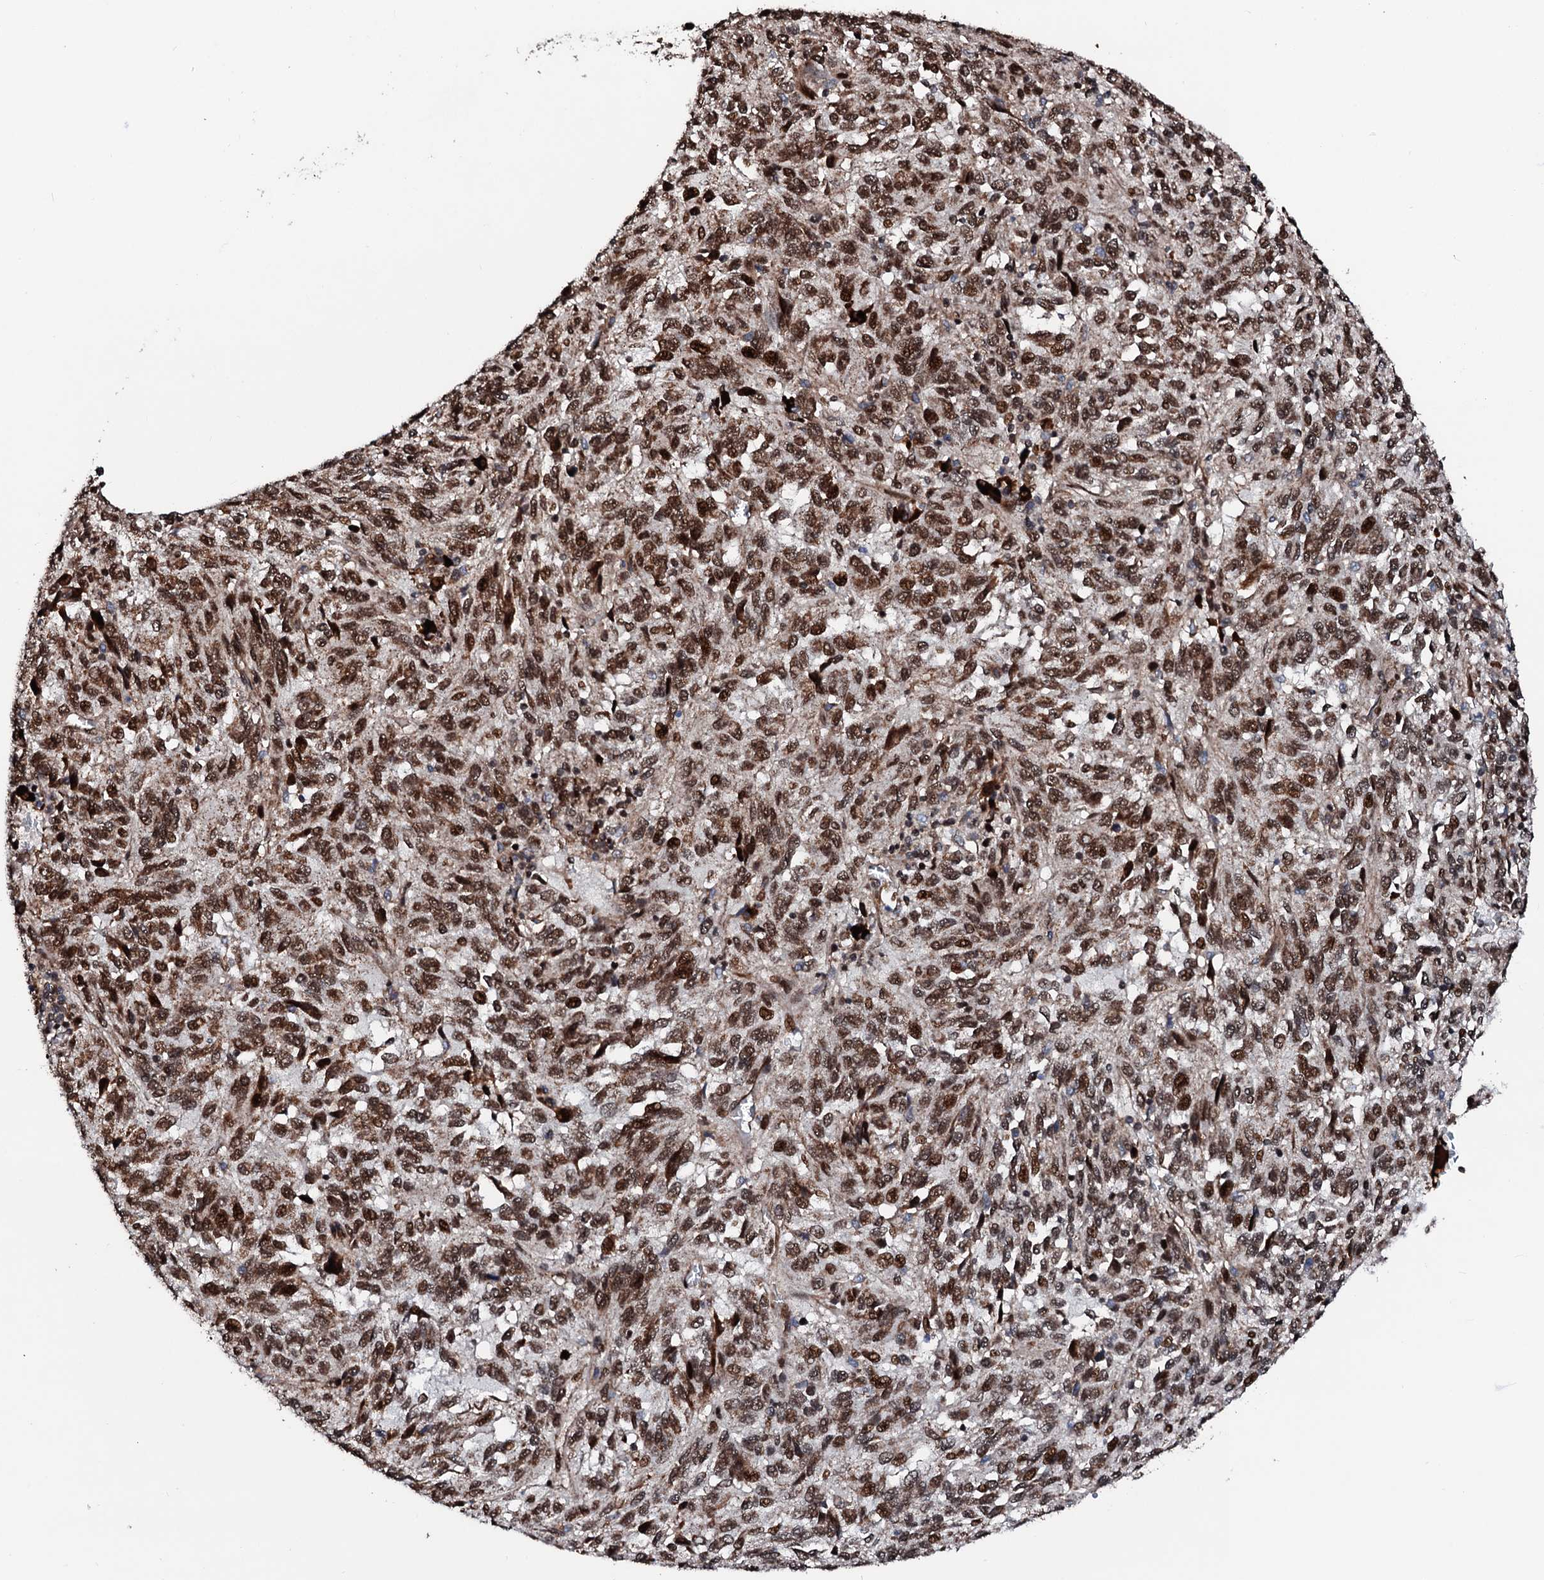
{"staining": {"intensity": "moderate", "quantity": ">75%", "location": "nuclear"}, "tissue": "melanoma", "cell_type": "Tumor cells", "image_type": "cancer", "snomed": [{"axis": "morphology", "description": "Malignant melanoma, Metastatic site"}, {"axis": "topography", "description": "Lung"}], "caption": "A high-resolution image shows immunohistochemistry (IHC) staining of malignant melanoma (metastatic site), which reveals moderate nuclear expression in approximately >75% of tumor cells.", "gene": "KIF18A", "patient": {"sex": "male", "age": 64}}